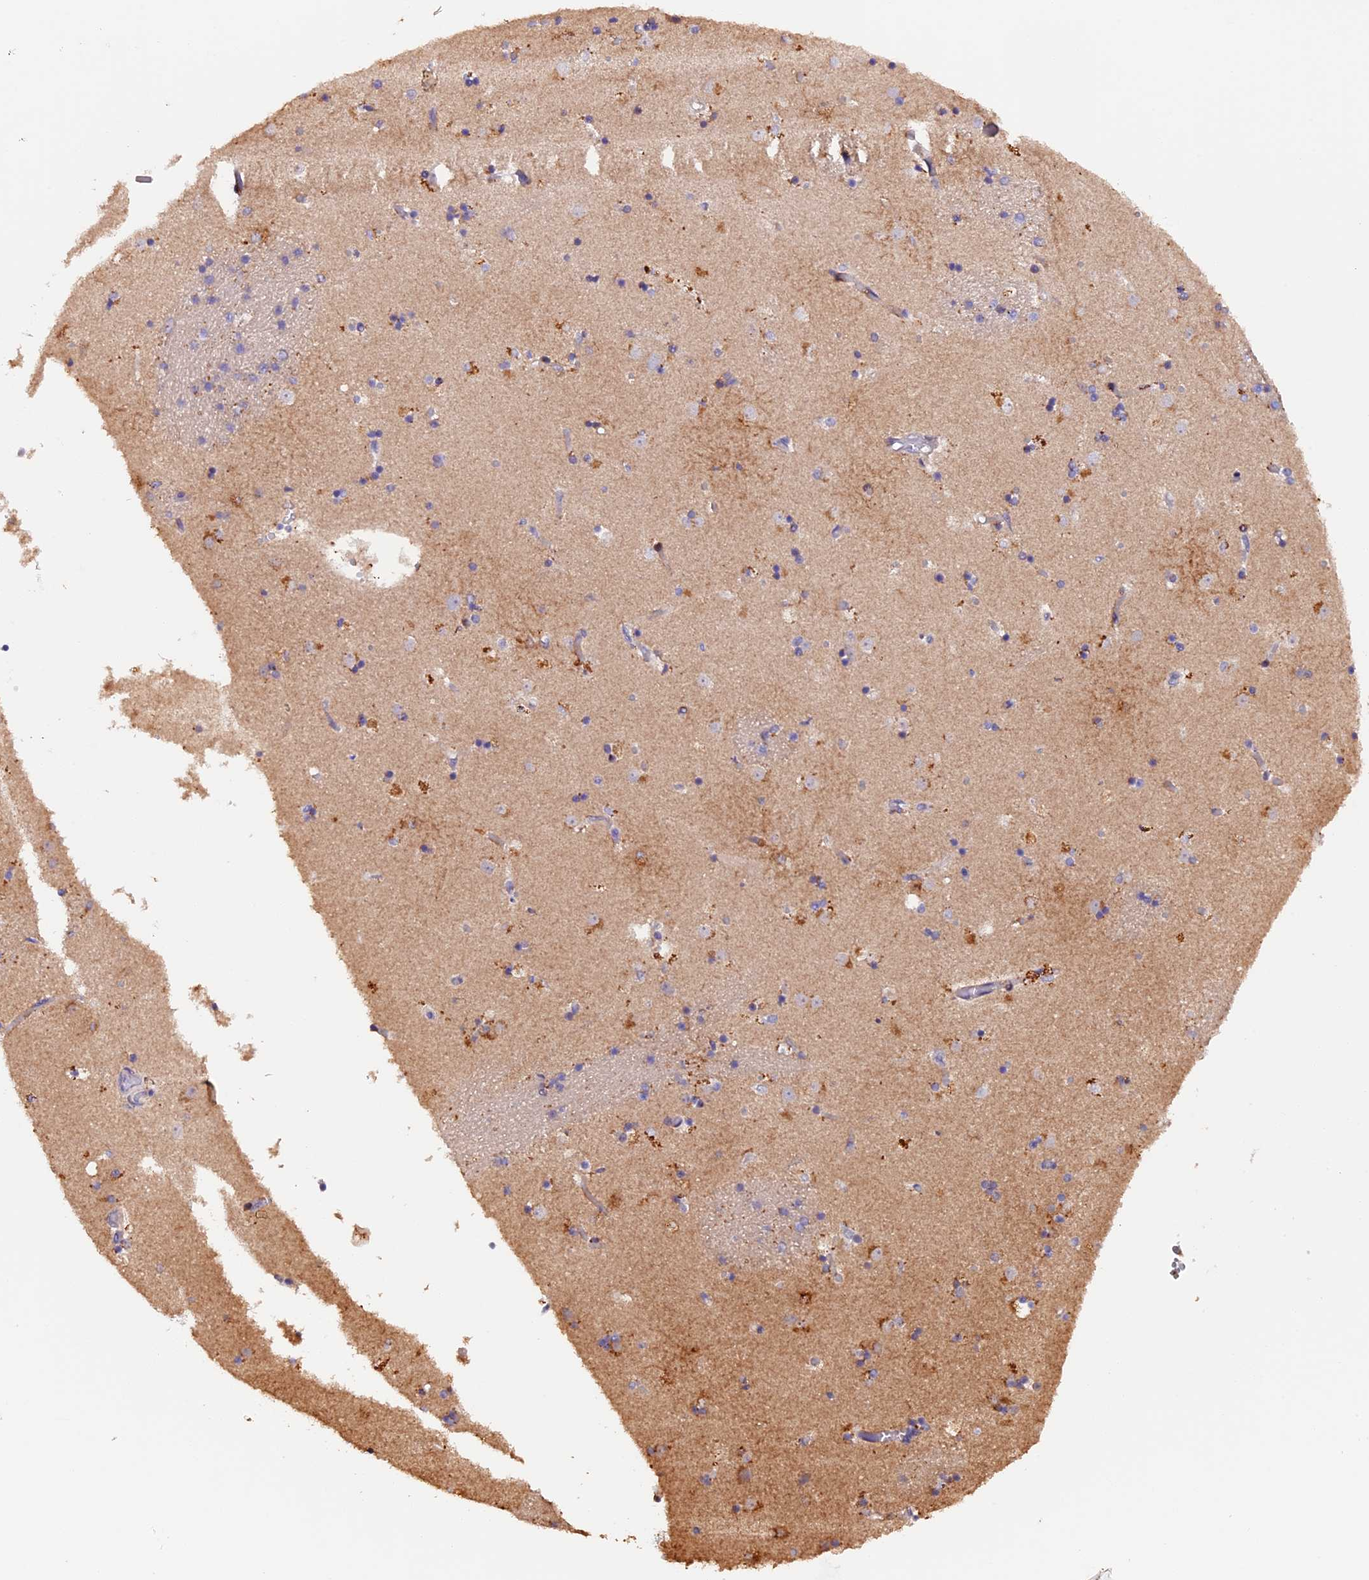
{"staining": {"intensity": "moderate", "quantity": "<25%", "location": "cytoplasmic/membranous"}, "tissue": "caudate", "cell_type": "Glial cells", "image_type": "normal", "snomed": [{"axis": "morphology", "description": "Normal tissue, NOS"}, {"axis": "topography", "description": "Lateral ventricle wall"}], "caption": "A high-resolution photomicrograph shows IHC staining of benign caudate, which reveals moderate cytoplasmic/membranous staining in approximately <25% of glial cells.", "gene": "NCK2", "patient": {"sex": "female", "age": 52}}